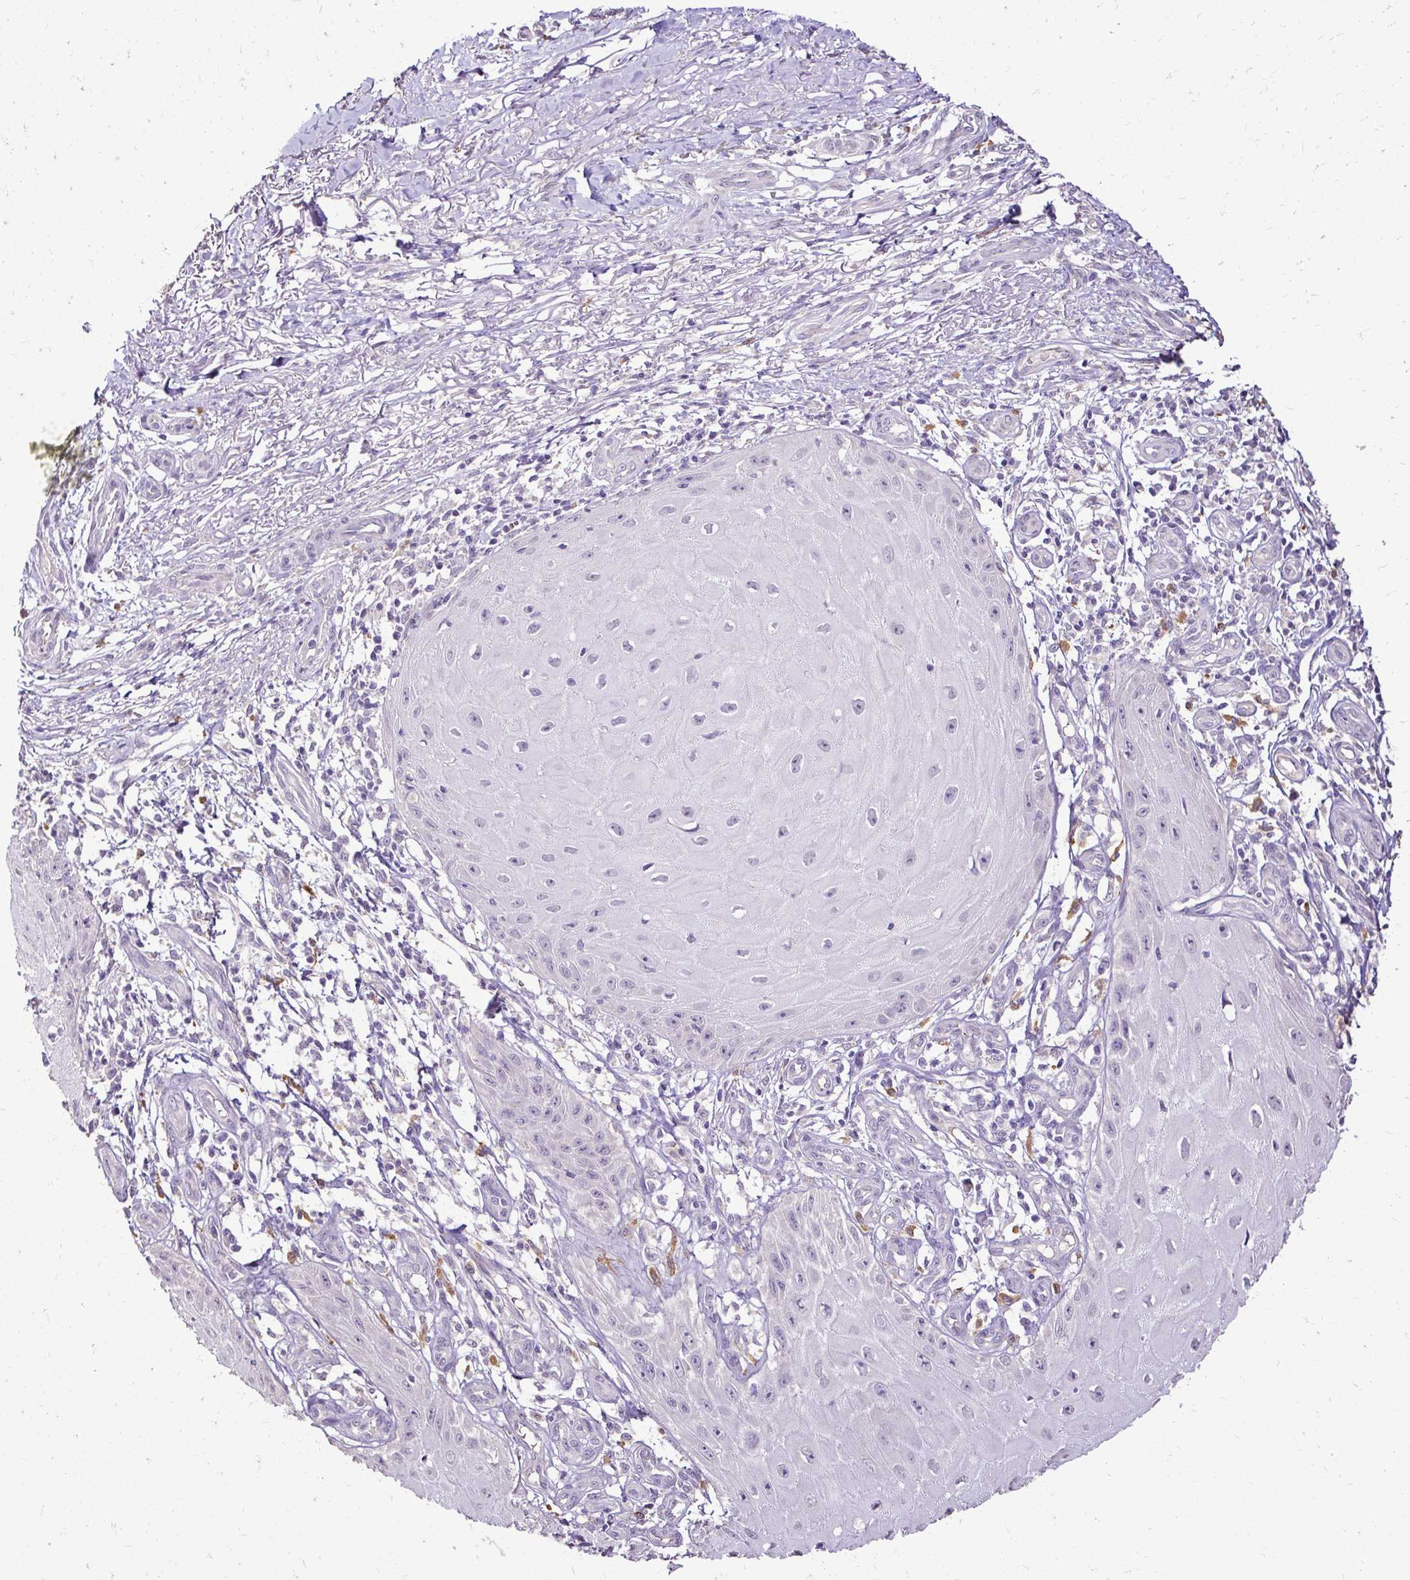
{"staining": {"intensity": "negative", "quantity": "none", "location": "none"}, "tissue": "skin cancer", "cell_type": "Tumor cells", "image_type": "cancer", "snomed": [{"axis": "morphology", "description": "Squamous cell carcinoma, NOS"}, {"axis": "topography", "description": "Skin"}], "caption": "IHC of skin cancer (squamous cell carcinoma) demonstrates no positivity in tumor cells.", "gene": "KIAA1210", "patient": {"sex": "female", "age": 77}}